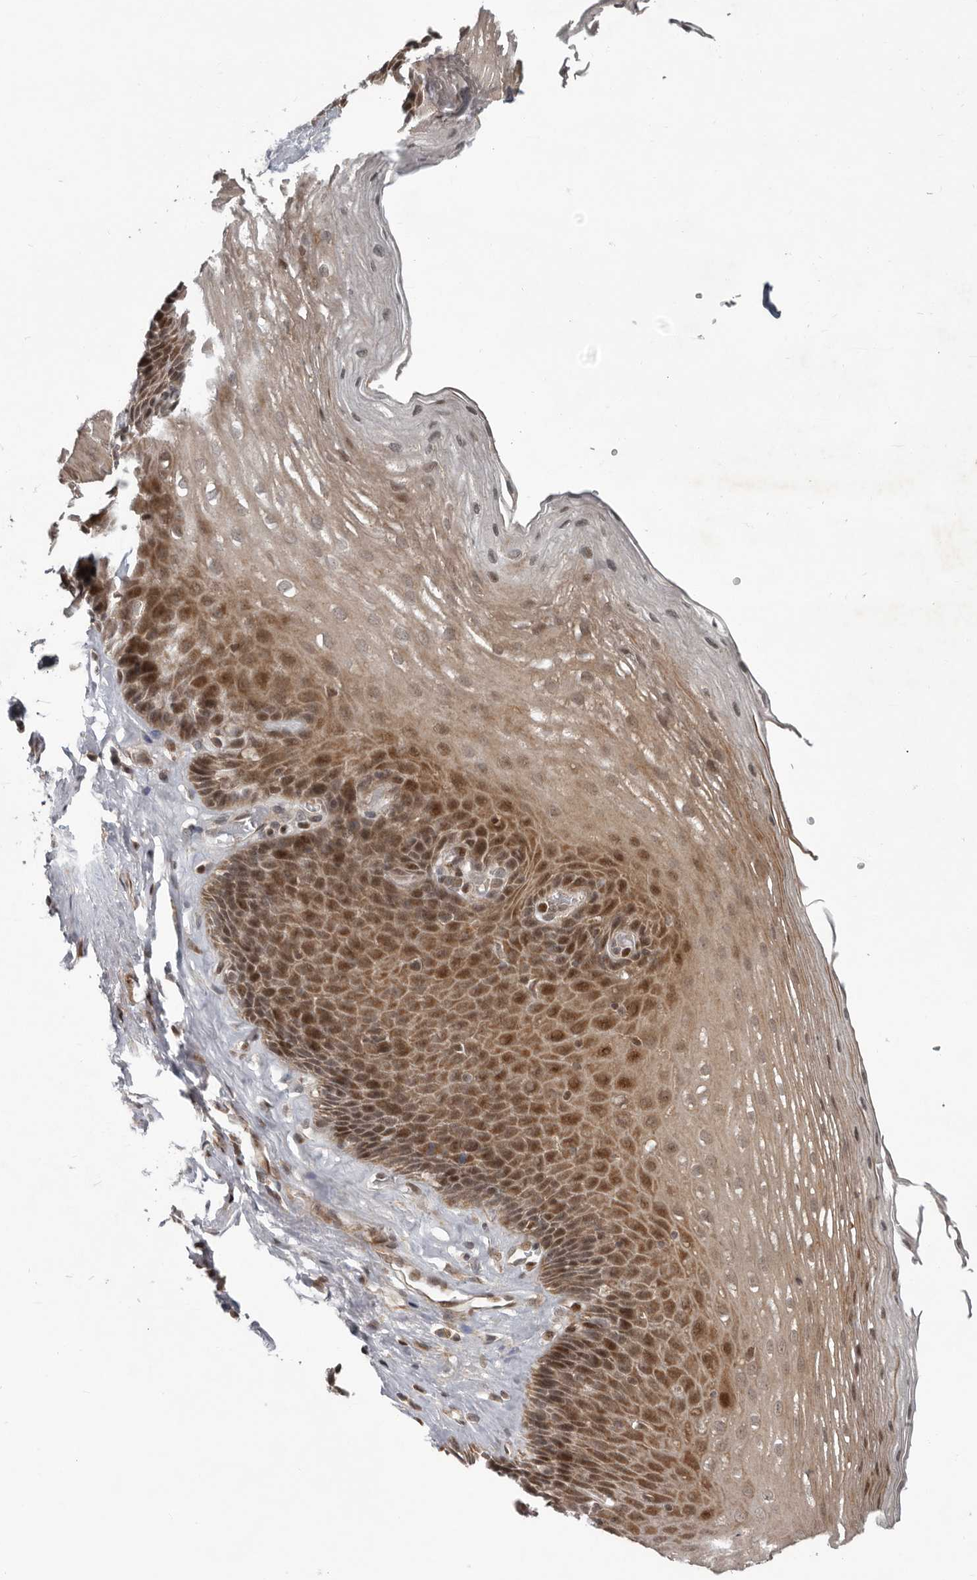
{"staining": {"intensity": "moderate", "quantity": "25%-75%", "location": "cytoplasmic/membranous,nuclear"}, "tissue": "esophagus", "cell_type": "Squamous epithelial cells", "image_type": "normal", "snomed": [{"axis": "morphology", "description": "Normal tissue, NOS"}, {"axis": "topography", "description": "Esophagus"}], "caption": "Esophagus stained with IHC reveals moderate cytoplasmic/membranous,nuclear staining in about 25%-75% of squamous epithelial cells. The protein is shown in brown color, while the nuclei are stained blue.", "gene": "RABIF", "patient": {"sex": "female", "age": 66}}